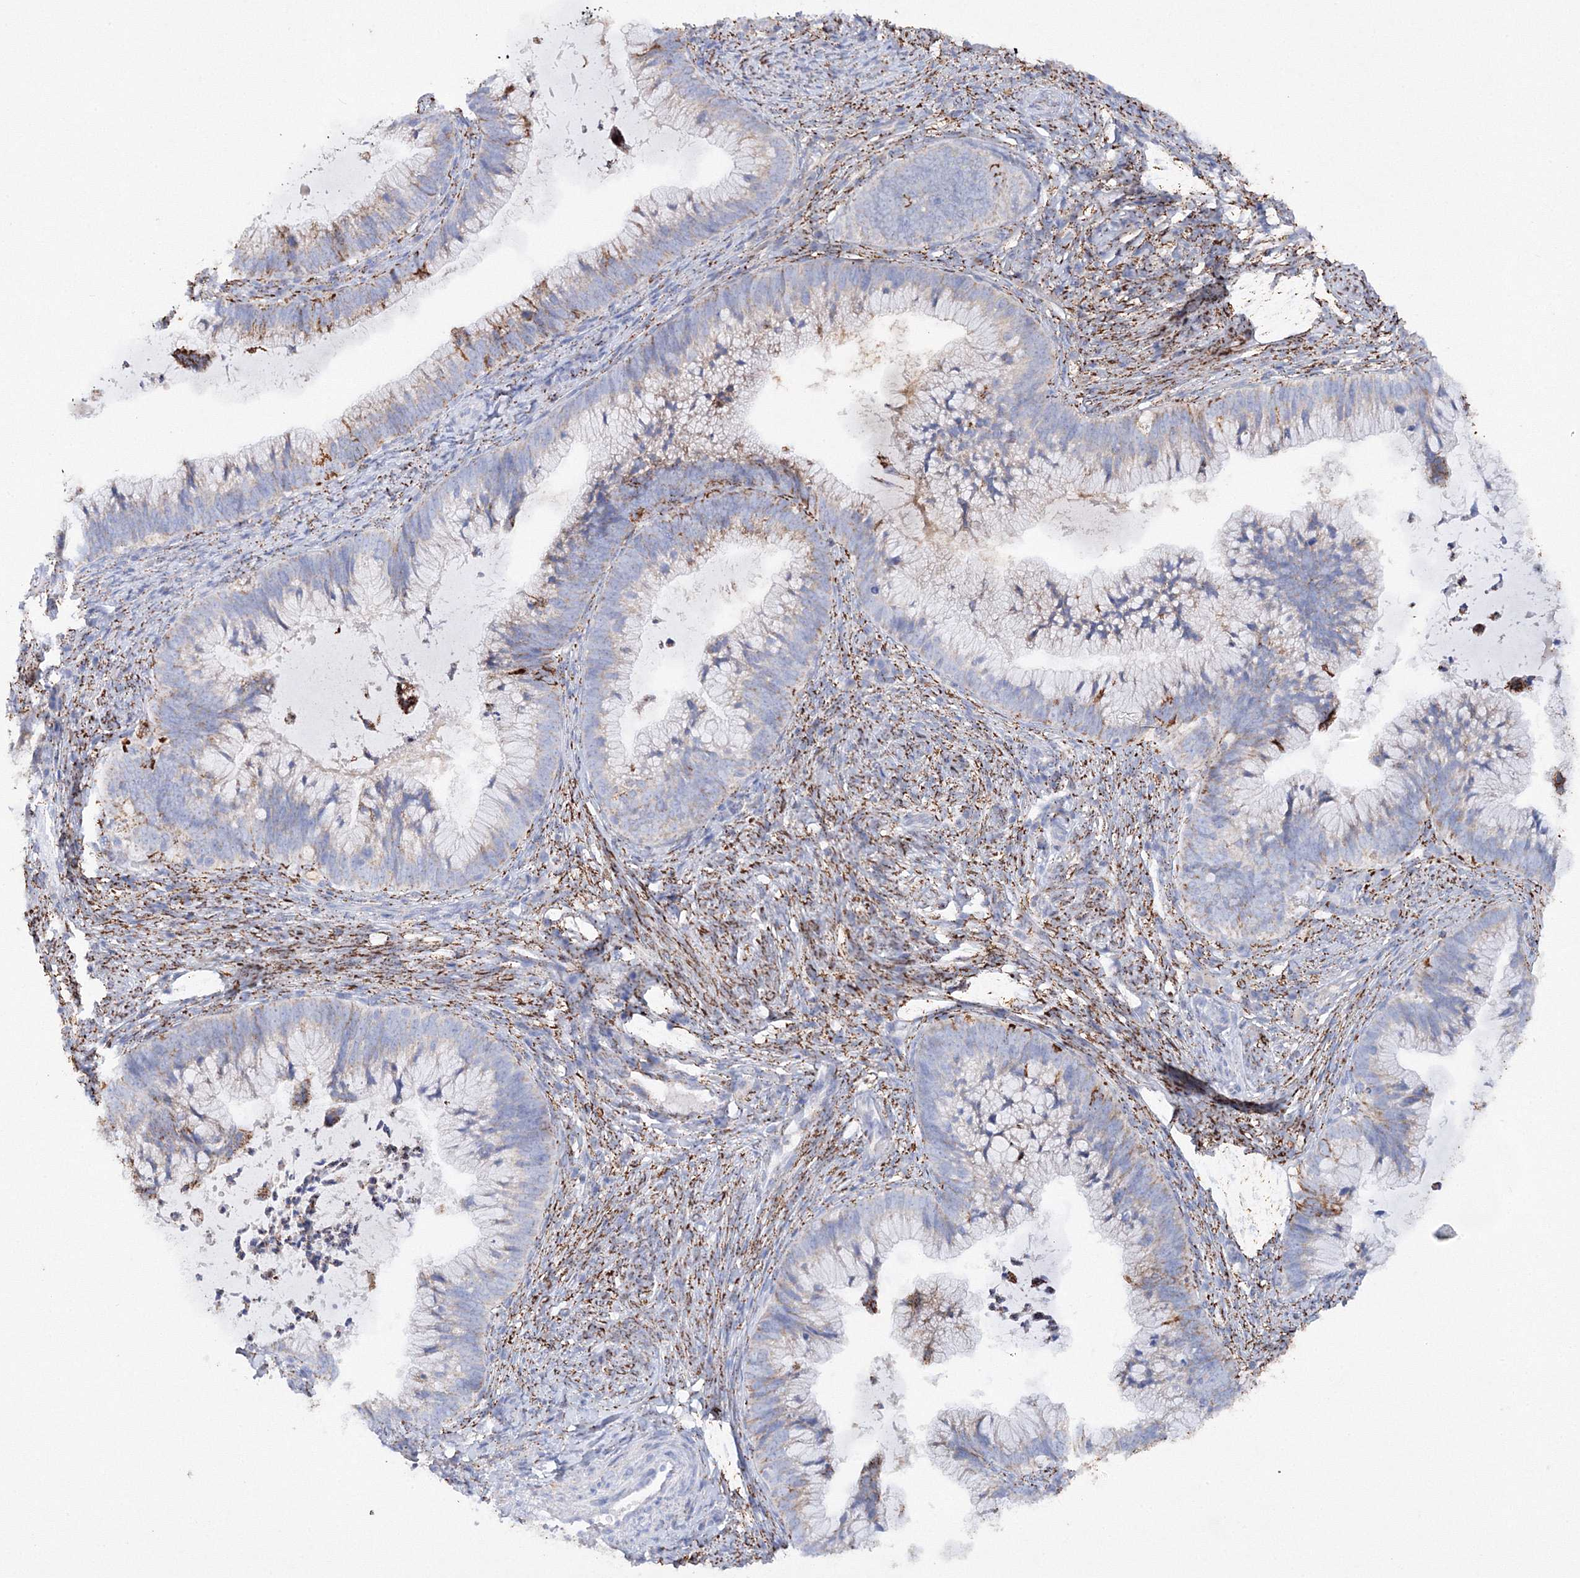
{"staining": {"intensity": "strong", "quantity": "<25%", "location": "cytoplasmic/membranous"}, "tissue": "cervical cancer", "cell_type": "Tumor cells", "image_type": "cancer", "snomed": [{"axis": "morphology", "description": "Adenocarcinoma, NOS"}, {"axis": "topography", "description": "Cervix"}], "caption": "Human cervical cancer (adenocarcinoma) stained for a protein (brown) exhibits strong cytoplasmic/membranous positive positivity in about <25% of tumor cells.", "gene": "MERTK", "patient": {"sex": "female", "age": 36}}